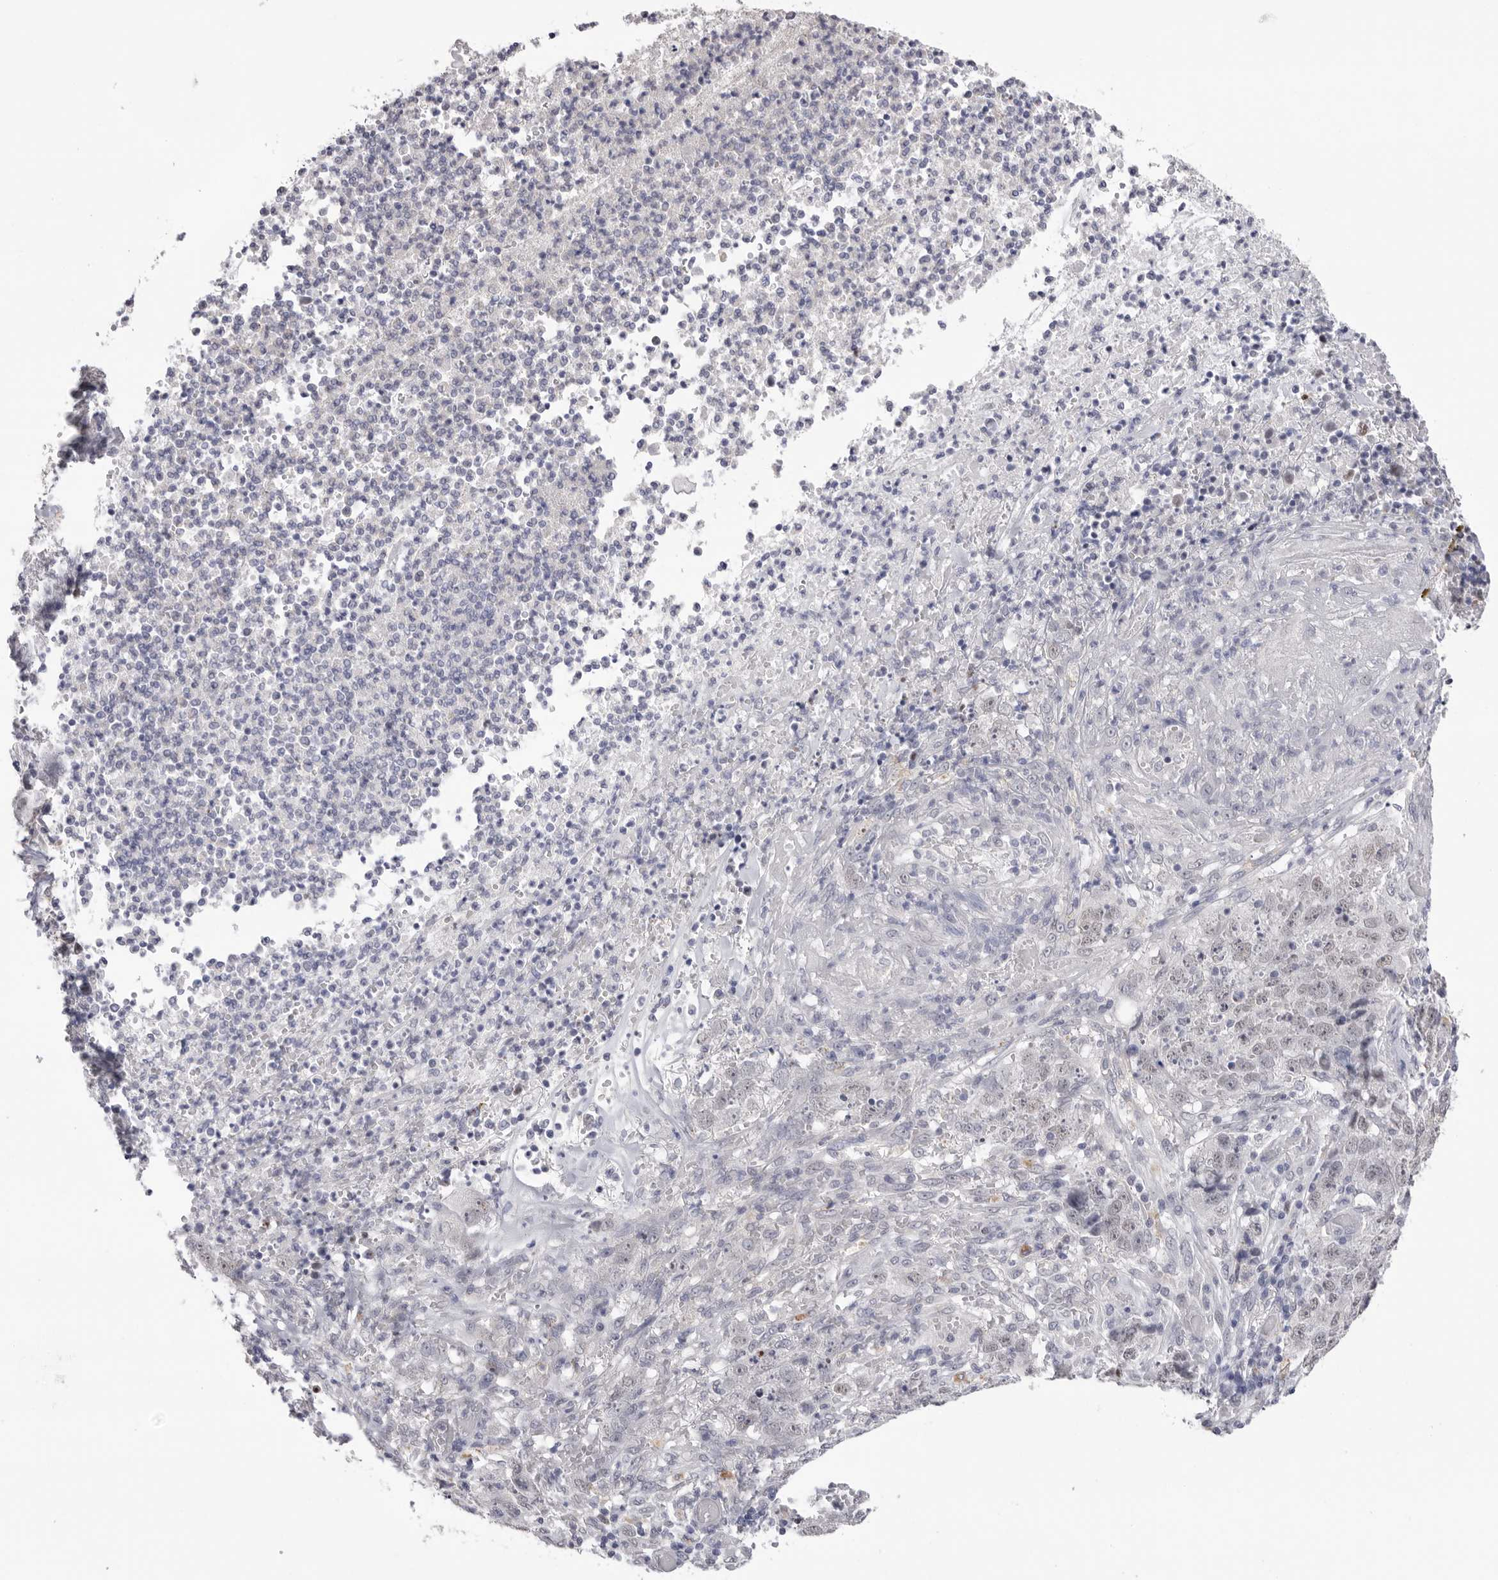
{"staining": {"intensity": "negative", "quantity": "none", "location": "none"}, "tissue": "stomach cancer", "cell_type": "Tumor cells", "image_type": "cancer", "snomed": [{"axis": "morphology", "description": "Adenocarcinoma, NOS"}, {"axis": "topography", "description": "Stomach"}], "caption": "Stomach adenocarcinoma stained for a protein using immunohistochemistry (IHC) displays no staining tumor cells.", "gene": "BCLAF3", "patient": {"sex": "male", "age": 48}}